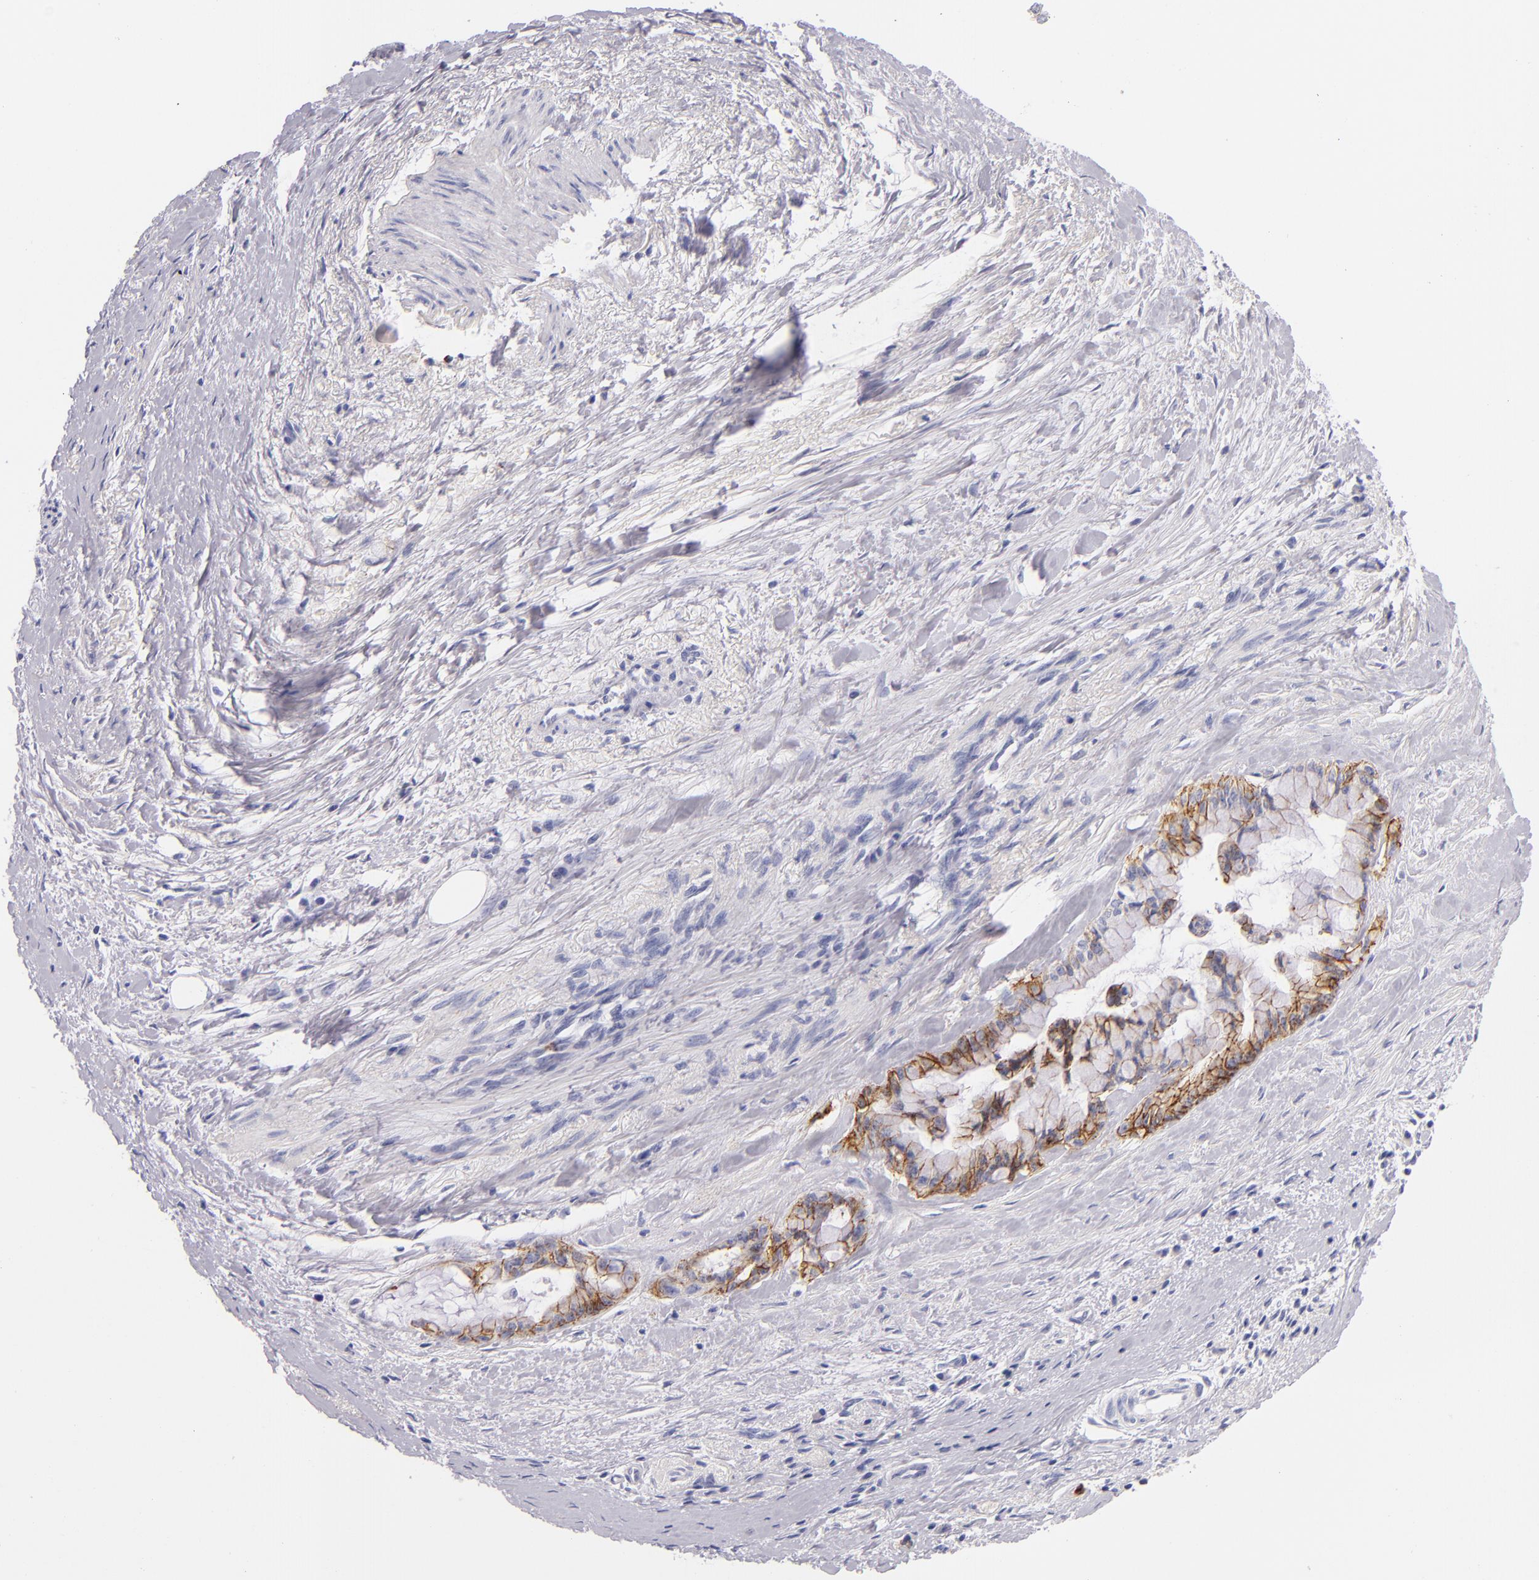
{"staining": {"intensity": "moderate", "quantity": "25%-75%", "location": "cytoplasmic/membranous"}, "tissue": "pancreatic cancer", "cell_type": "Tumor cells", "image_type": "cancer", "snomed": [{"axis": "morphology", "description": "Adenocarcinoma, NOS"}, {"axis": "topography", "description": "Pancreas"}], "caption": "Brown immunohistochemical staining in human pancreatic adenocarcinoma exhibits moderate cytoplasmic/membranous expression in about 25%-75% of tumor cells.", "gene": "CDH3", "patient": {"sex": "male", "age": 59}}